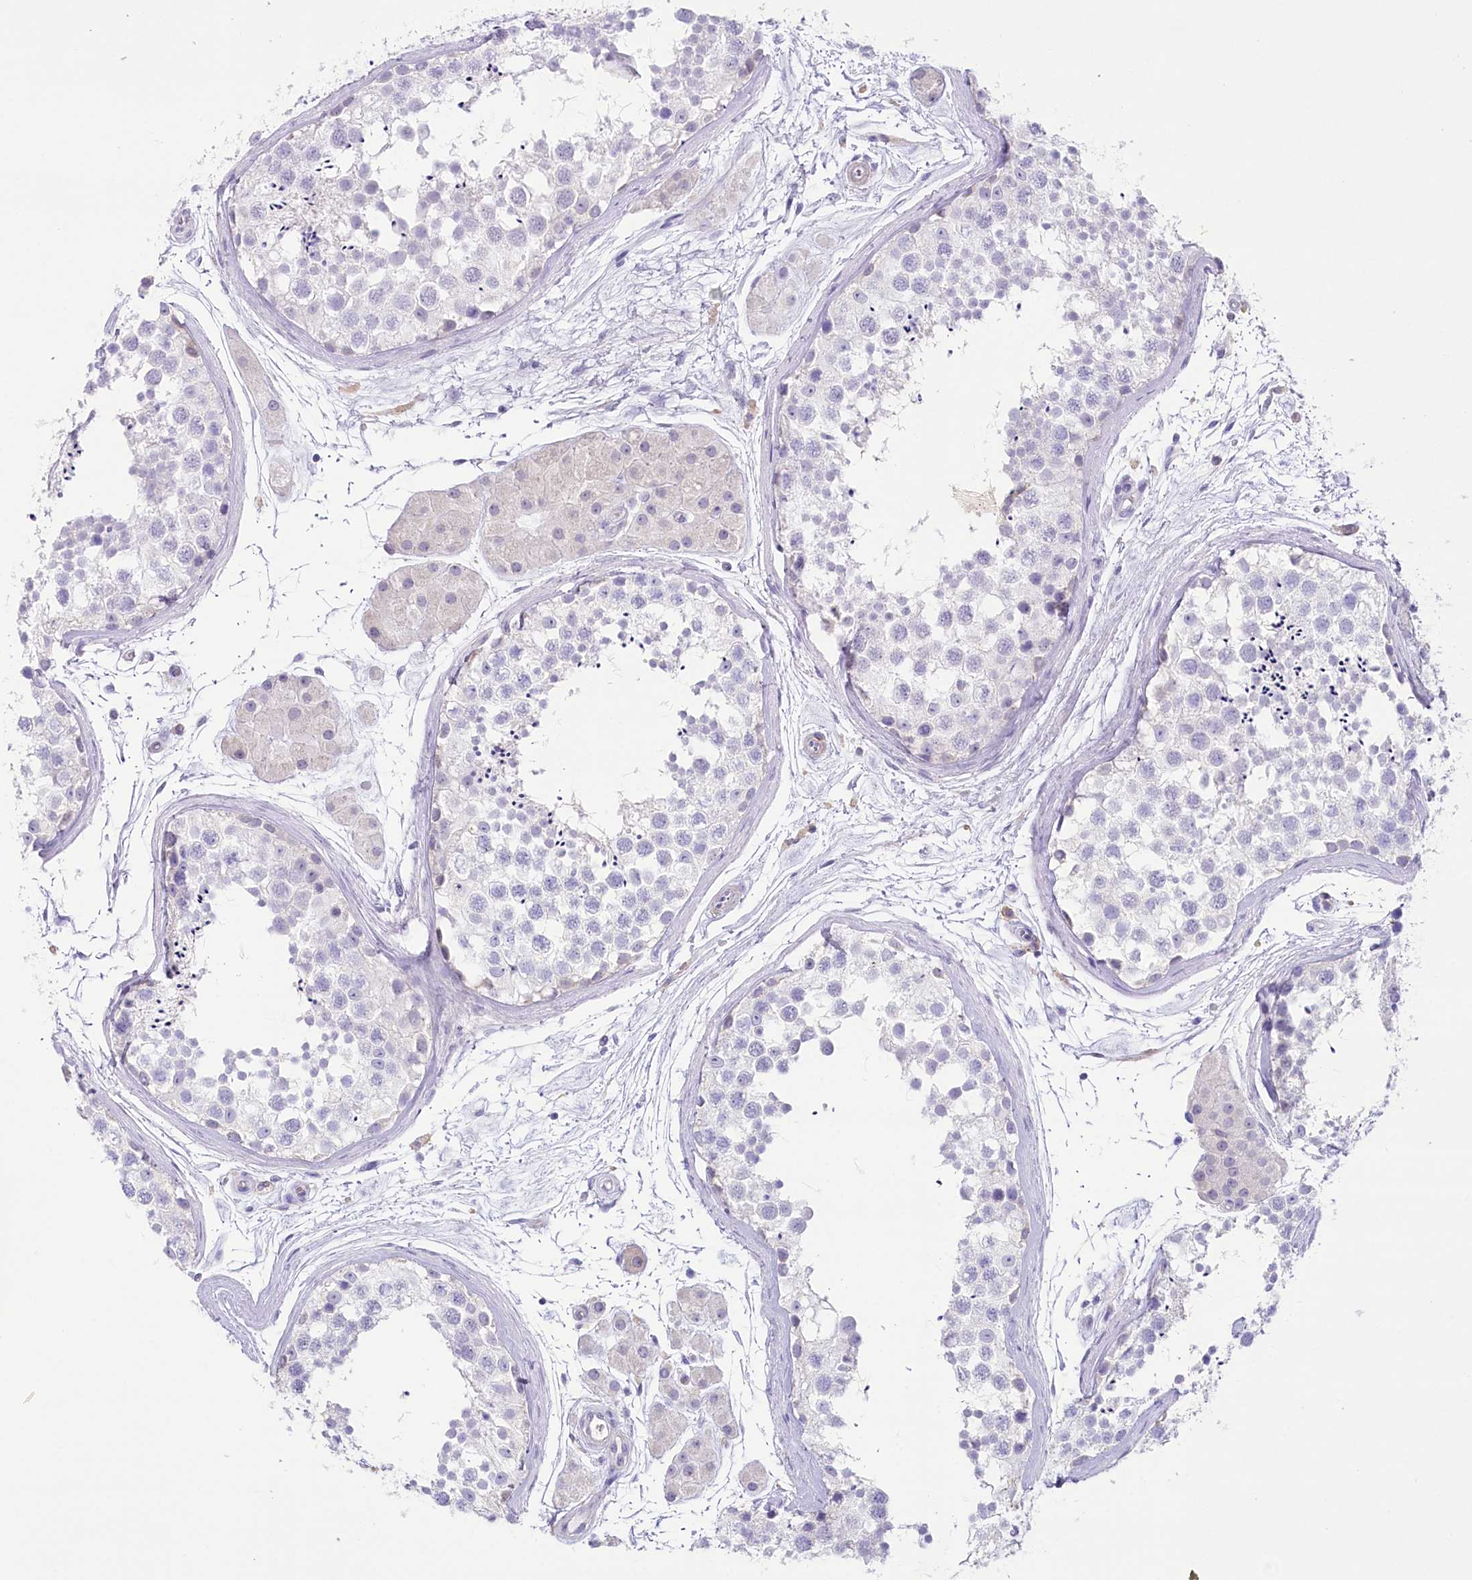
{"staining": {"intensity": "negative", "quantity": "none", "location": "none"}, "tissue": "testis", "cell_type": "Cells in seminiferous ducts", "image_type": "normal", "snomed": [{"axis": "morphology", "description": "Normal tissue, NOS"}, {"axis": "topography", "description": "Testis"}], "caption": "DAB (3,3'-diaminobenzidine) immunohistochemical staining of benign human testis shows no significant positivity in cells in seminiferous ducts.", "gene": "MYOZ1", "patient": {"sex": "male", "age": 56}}